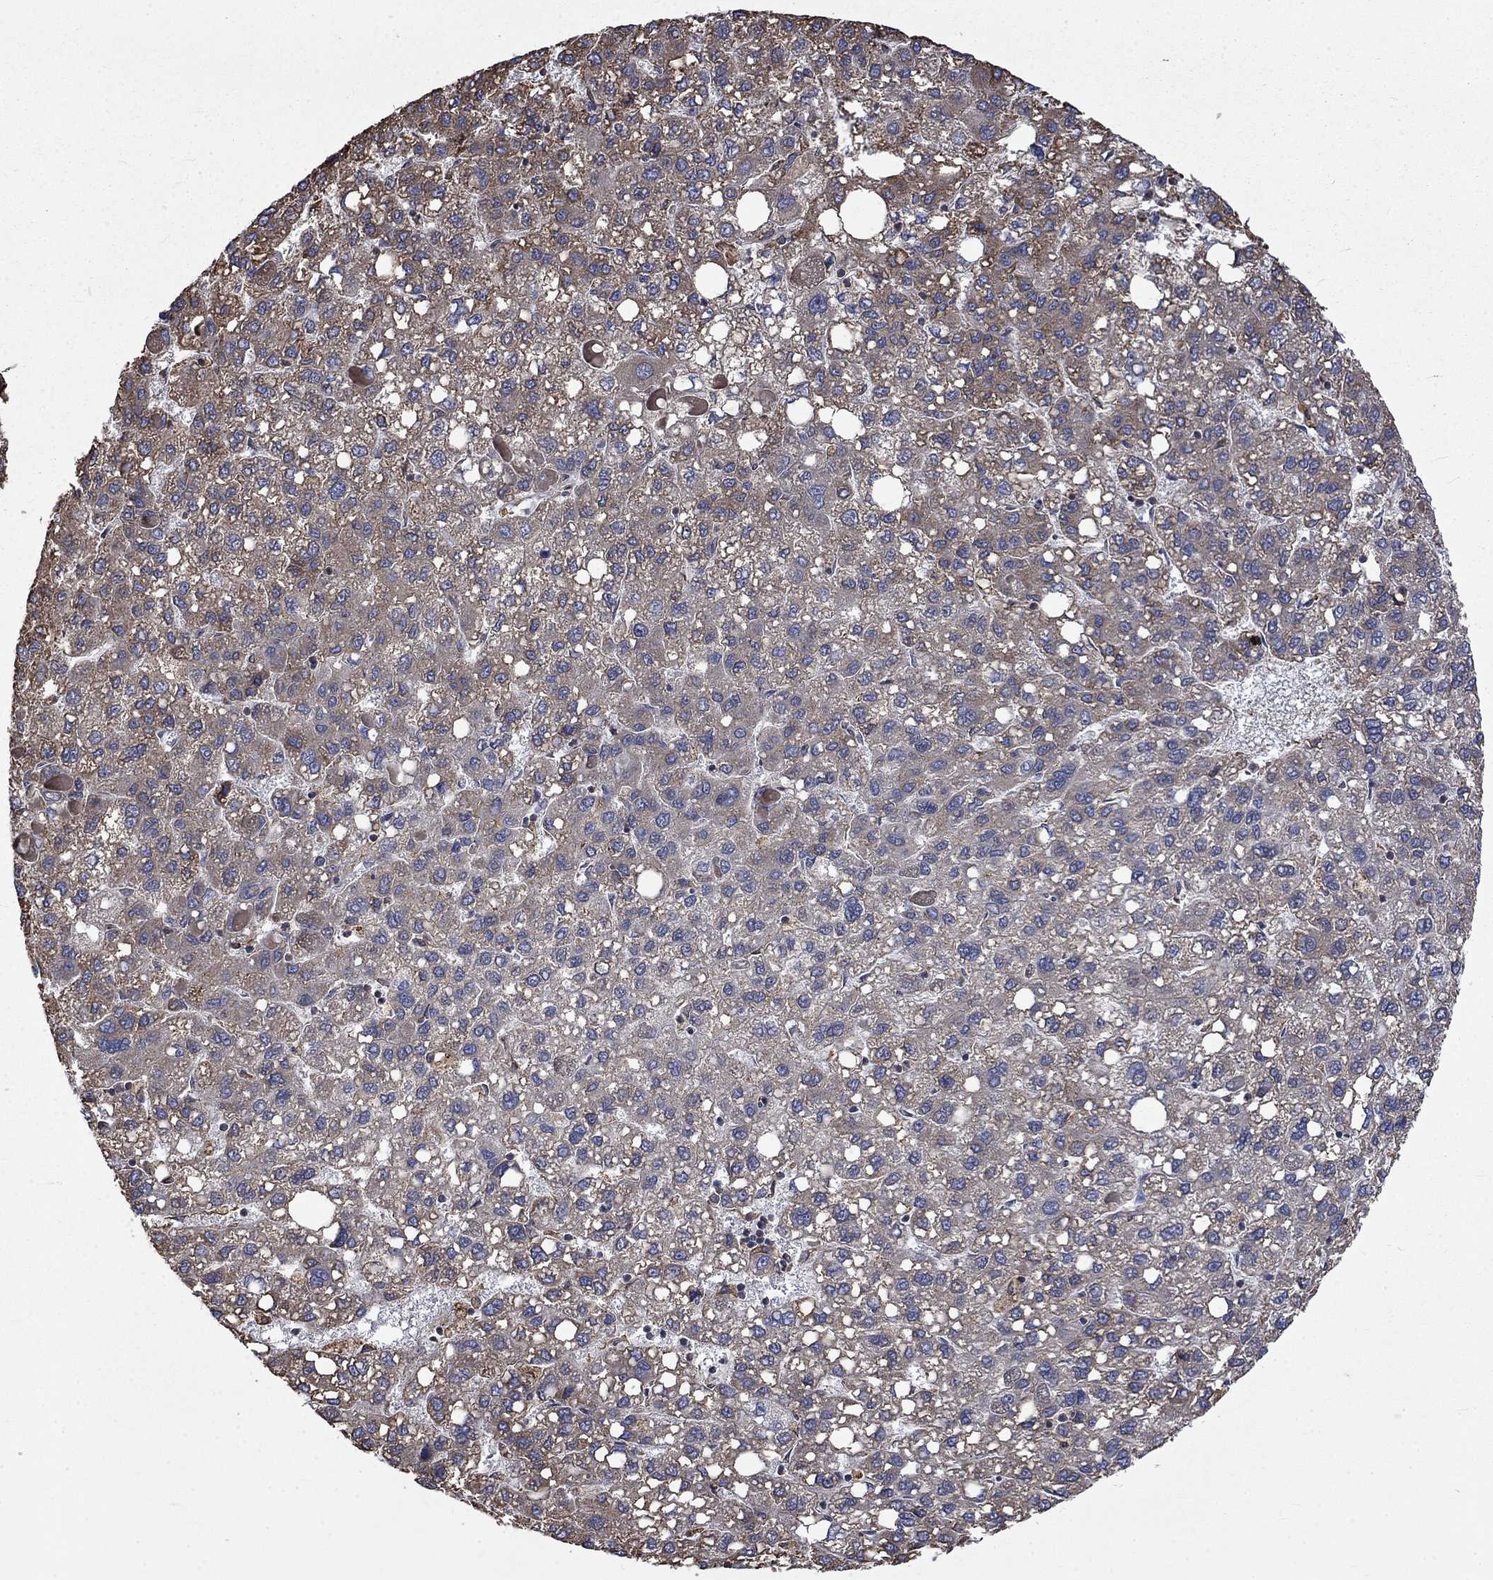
{"staining": {"intensity": "weak", "quantity": "25%-75%", "location": "cytoplasmic/membranous"}, "tissue": "liver cancer", "cell_type": "Tumor cells", "image_type": "cancer", "snomed": [{"axis": "morphology", "description": "Carcinoma, Hepatocellular, NOS"}, {"axis": "topography", "description": "Liver"}], "caption": "This photomicrograph displays immunohistochemistry staining of human hepatocellular carcinoma (liver), with low weak cytoplasmic/membranous positivity in approximately 25%-75% of tumor cells.", "gene": "ESRRA", "patient": {"sex": "female", "age": 82}}